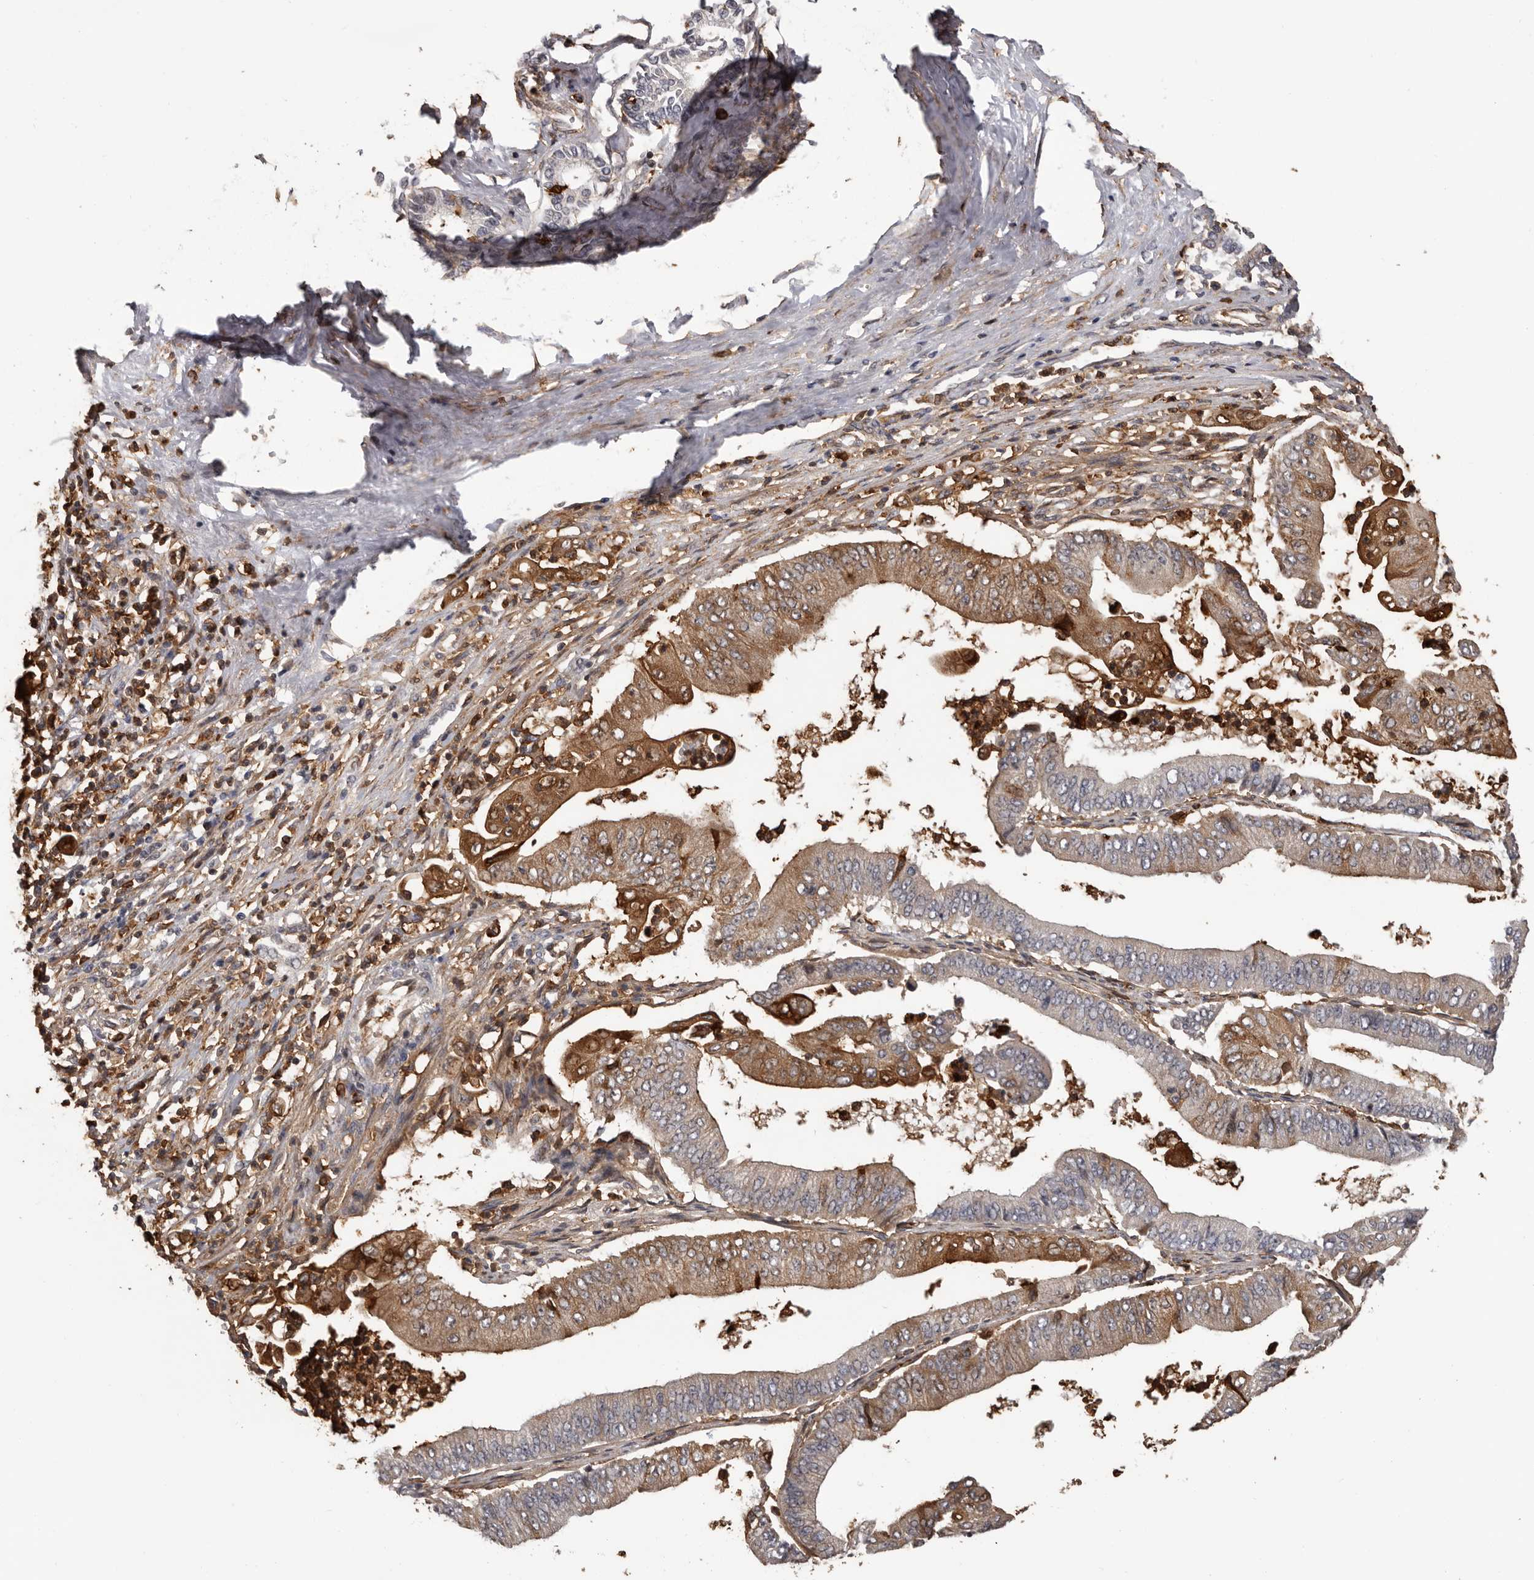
{"staining": {"intensity": "moderate", "quantity": "25%-75%", "location": "cytoplasmic/membranous,nuclear"}, "tissue": "pancreatic cancer", "cell_type": "Tumor cells", "image_type": "cancer", "snomed": [{"axis": "morphology", "description": "Adenocarcinoma, NOS"}, {"axis": "topography", "description": "Pancreas"}], "caption": "Moderate cytoplasmic/membranous and nuclear protein positivity is seen in approximately 25%-75% of tumor cells in pancreatic cancer.", "gene": "PRR12", "patient": {"sex": "female", "age": 77}}